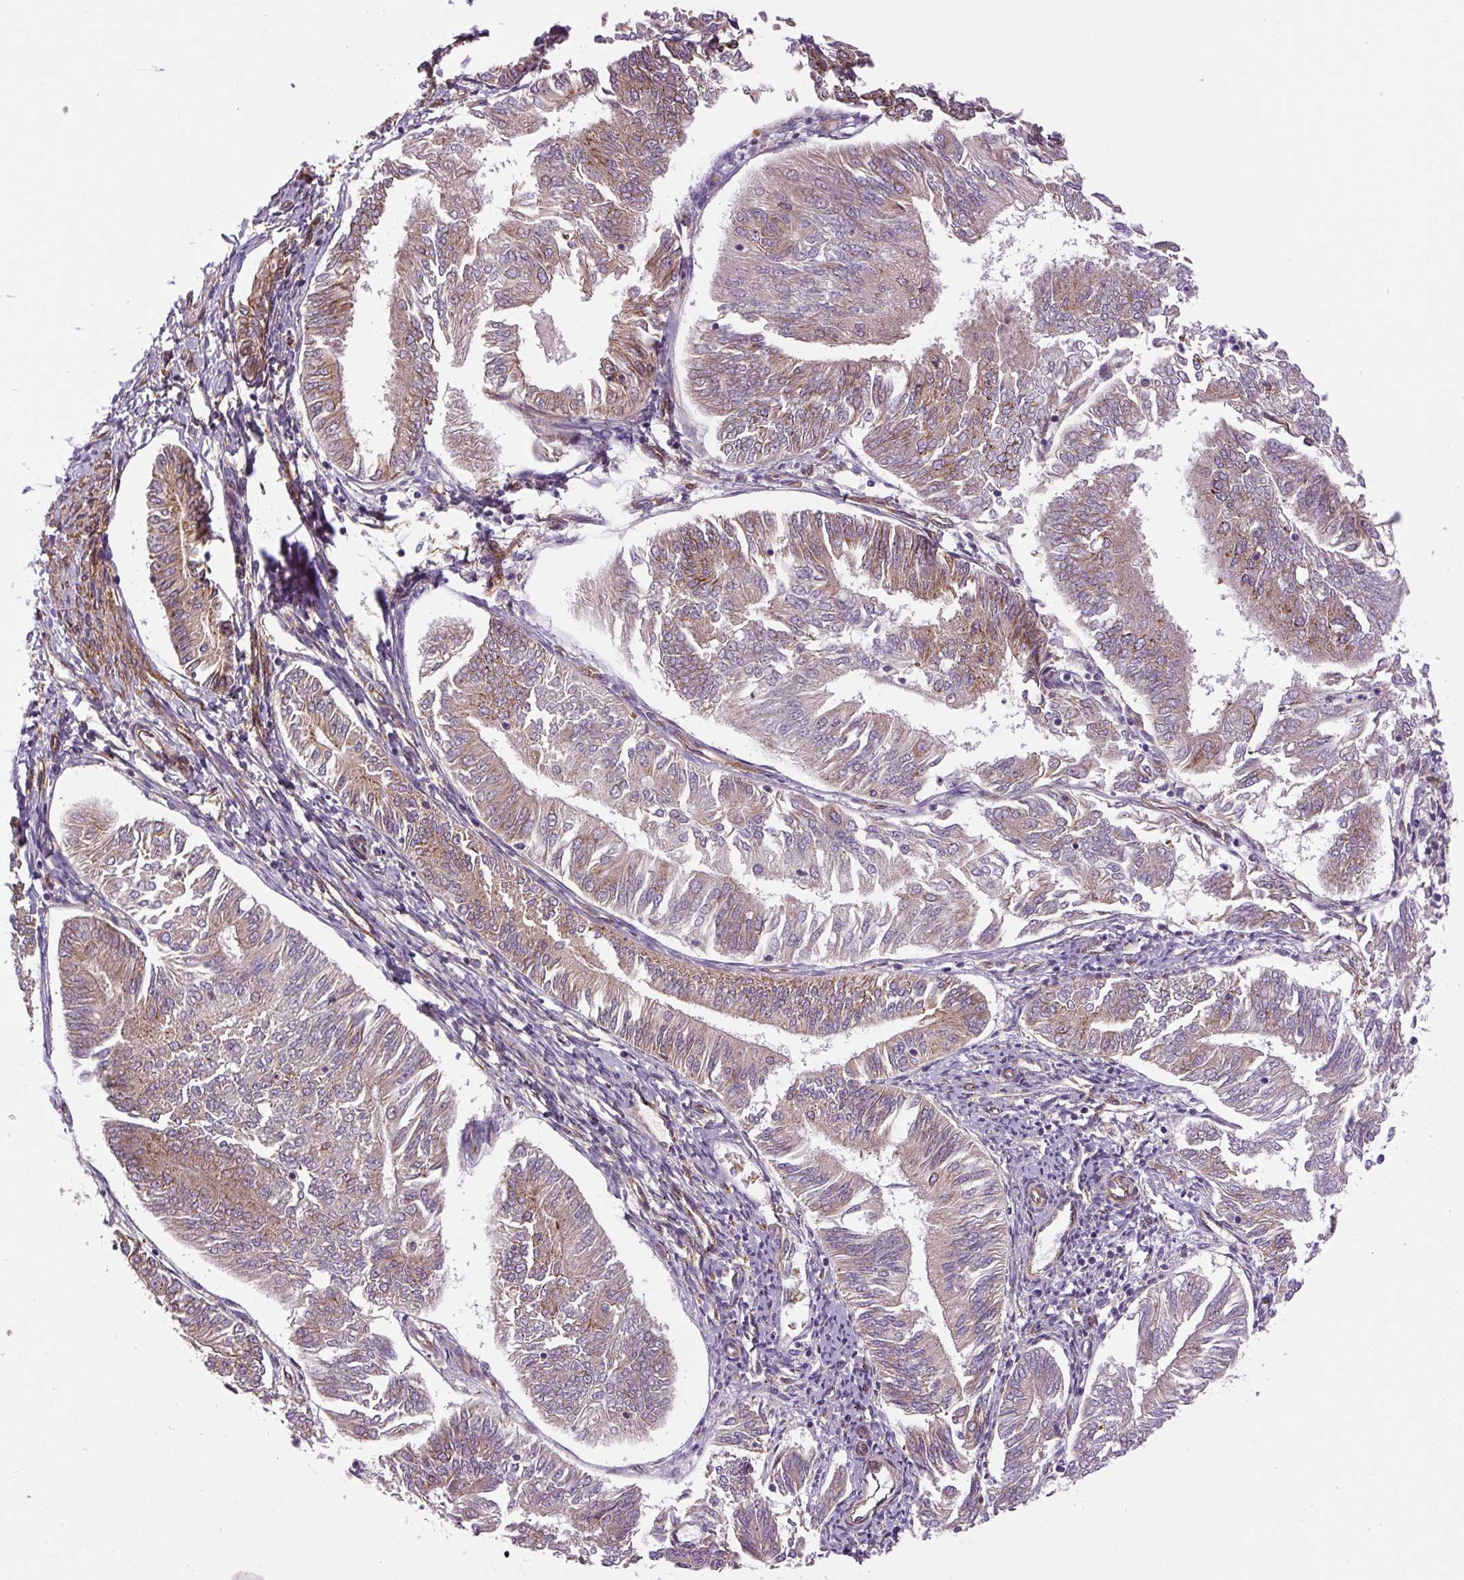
{"staining": {"intensity": "weak", "quantity": "25%-75%", "location": "cytoplasmic/membranous"}, "tissue": "endometrial cancer", "cell_type": "Tumor cells", "image_type": "cancer", "snomed": [{"axis": "morphology", "description": "Adenocarcinoma, NOS"}, {"axis": "topography", "description": "Endometrium"}], "caption": "Protein expression analysis of human endometrial cancer (adenocarcinoma) reveals weak cytoplasmic/membranous staining in approximately 25%-75% of tumor cells. (IHC, brightfield microscopy, high magnification).", "gene": "SEPTIN10", "patient": {"sex": "female", "age": 58}}